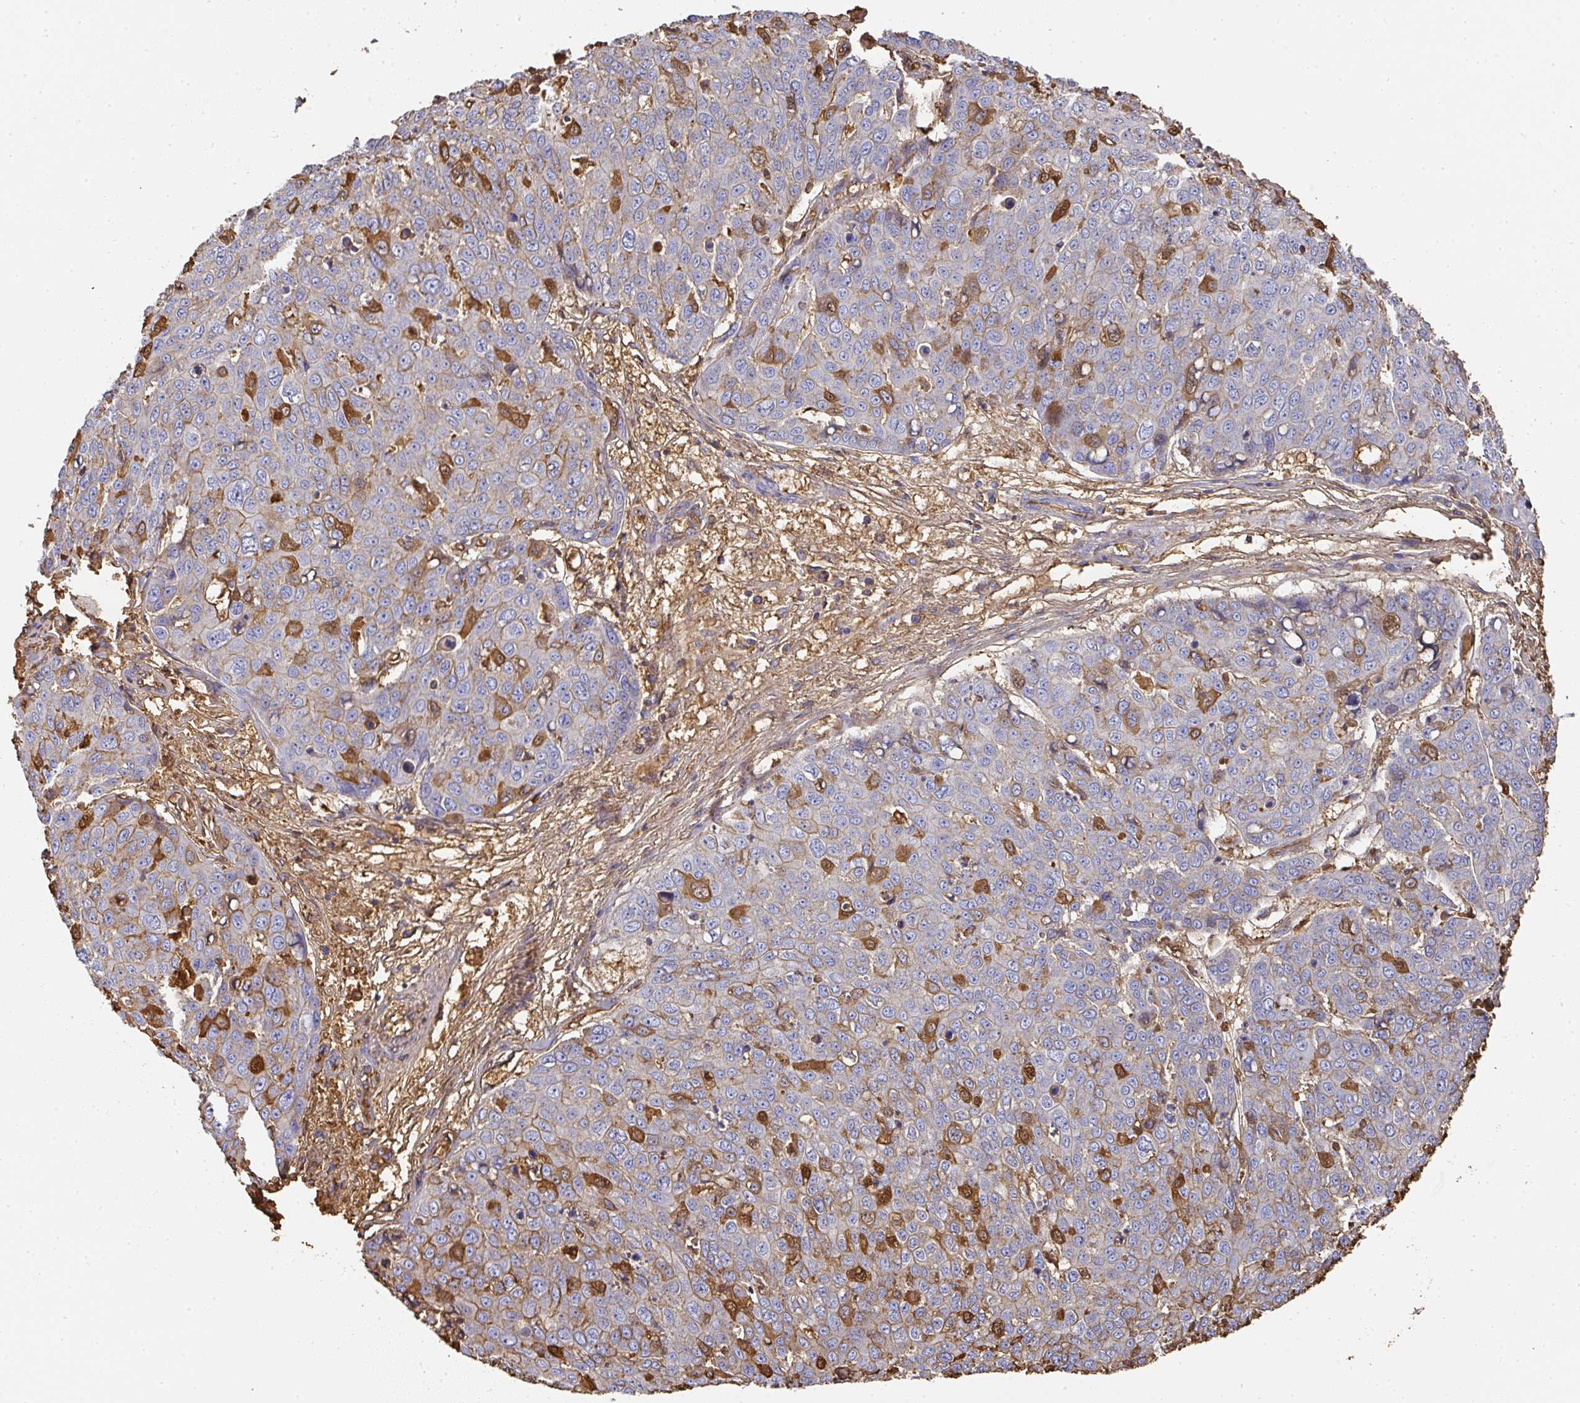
{"staining": {"intensity": "strong", "quantity": "<25%", "location": "cytoplasmic/membranous"}, "tissue": "skin cancer", "cell_type": "Tumor cells", "image_type": "cancer", "snomed": [{"axis": "morphology", "description": "Squamous cell carcinoma, NOS"}, {"axis": "topography", "description": "Skin"}], "caption": "Skin squamous cell carcinoma was stained to show a protein in brown. There is medium levels of strong cytoplasmic/membranous positivity in about <25% of tumor cells.", "gene": "ALB", "patient": {"sex": "male", "age": 71}}